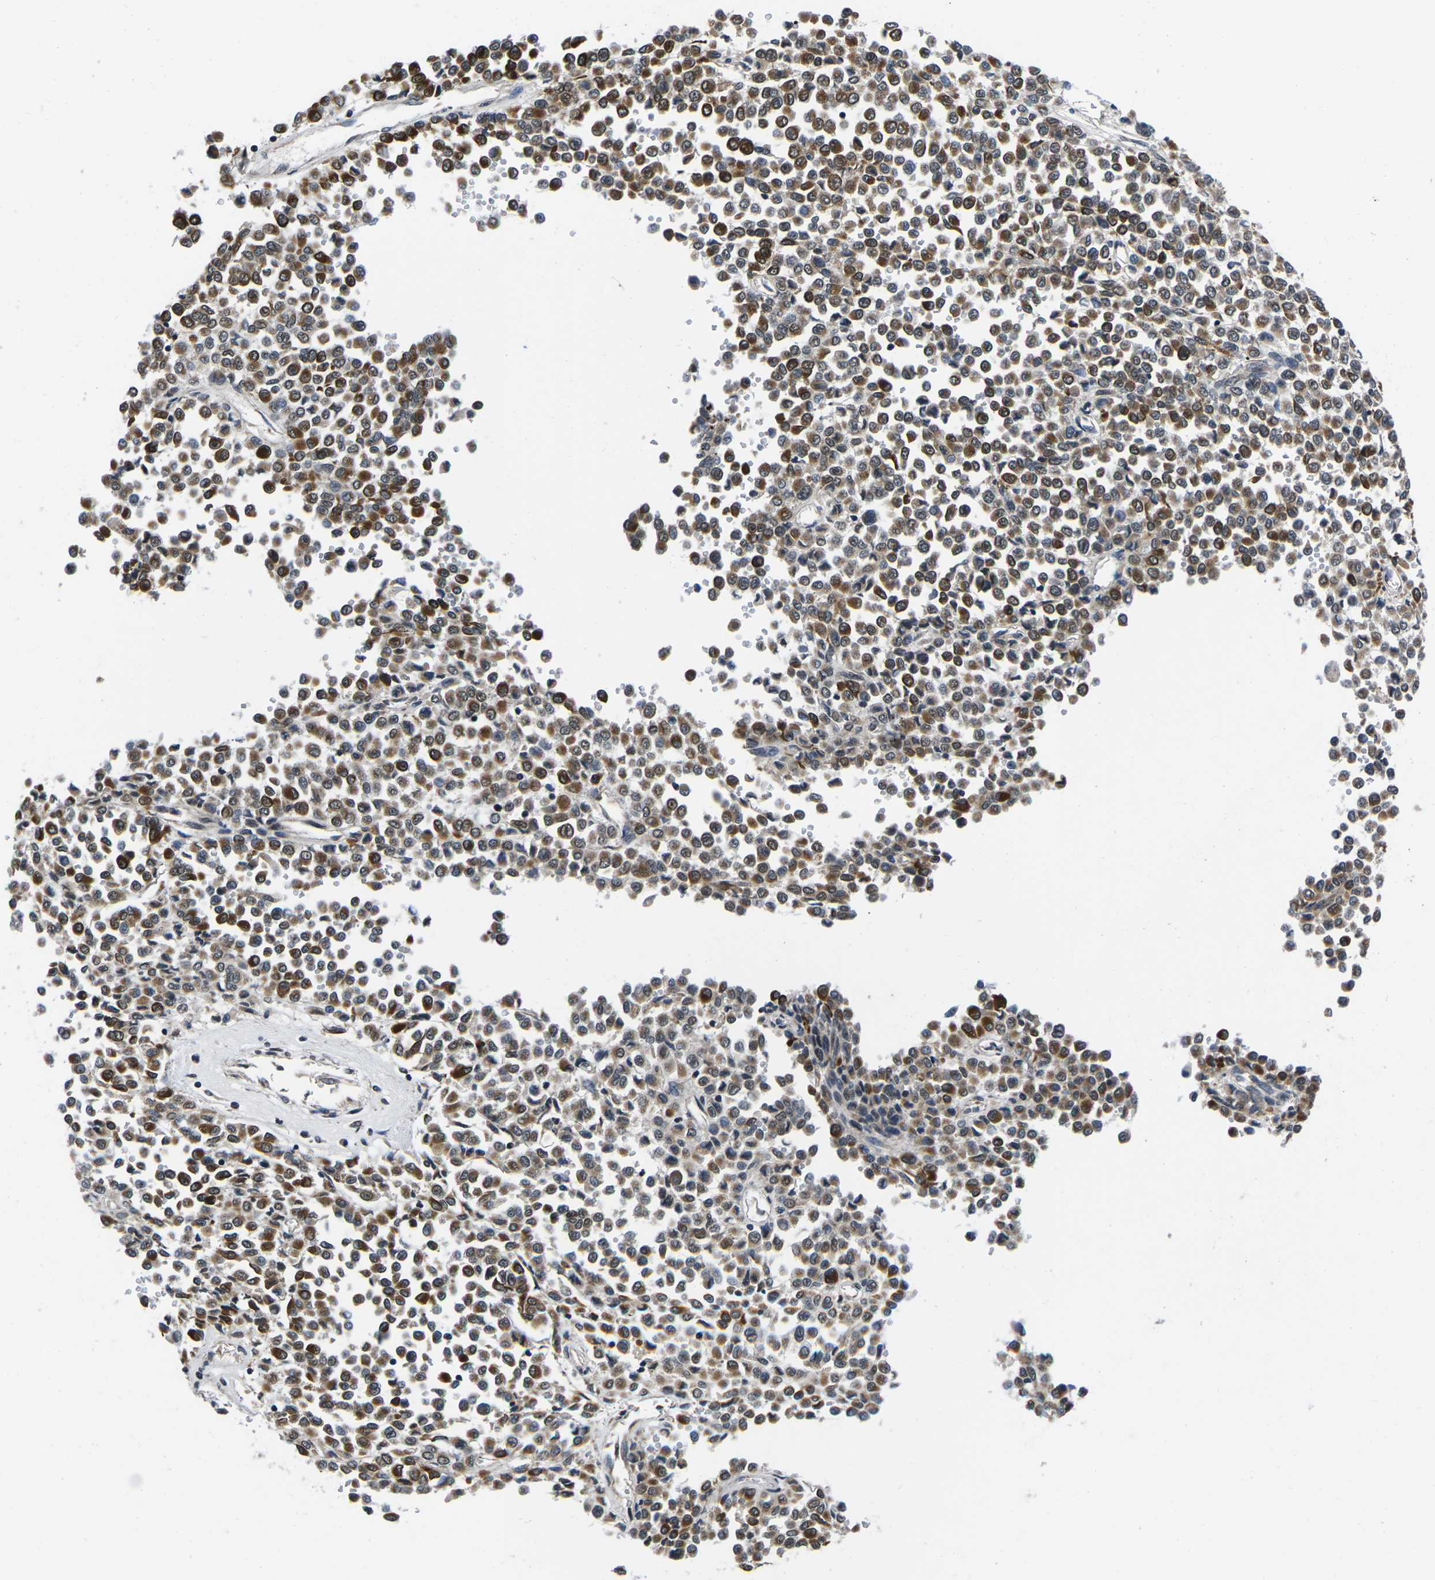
{"staining": {"intensity": "moderate", "quantity": ">75%", "location": "cytoplasmic/membranous,nuclear"}, "tissue": "melanoma", "cell_type": "Tumor cells", "image_type": "cancer", "snomed": [{"axis": "morphology", "description": "Malignant melanoma, Metastatic site"}, {"axis": "topography", "description": "Pancreas"}], "caption": "A high-resolution image shows IHC staining of malignant melanoma (metastatic site), which reveals moderate cytoplasmic/membranous and nuclear positivity in about >75% of tumor cells.", "gene": "CCNE1", "patient": {"sex": "female", "age": 30}}